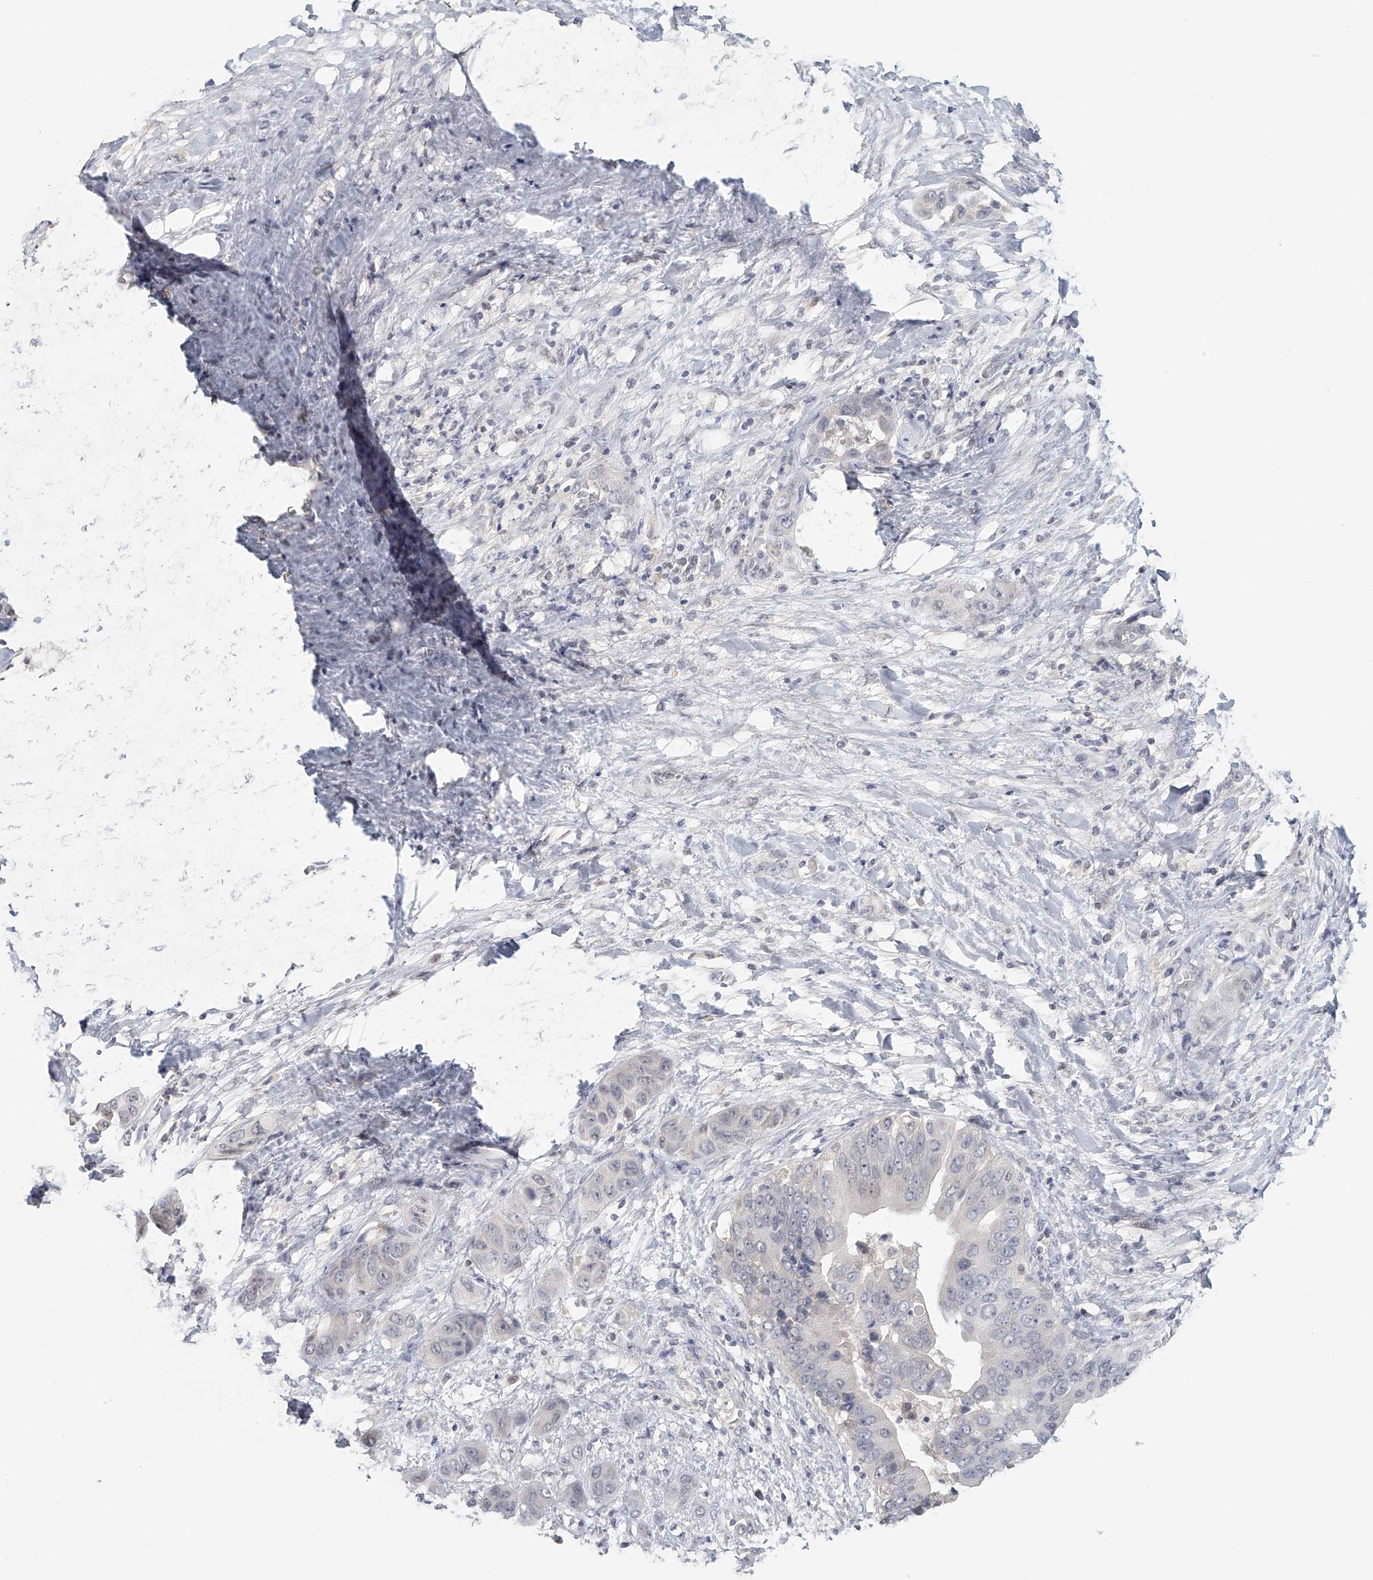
{"staining": {"intensity": "negative", "quantity": "none", "location": "none"}, "tissue": "liver cancer", "cell_type": "Tumor cells", "image_type": "cancer", "snomed": [{"axis": "morphology", "description": "Cholangiocarcinoma"}, {"axis": "topography", "description": "Liver"}], "caption": "Tumor cells are negative for protein expression in human liver cancer (cholangiocarcinoma).", "gene": "DDX43", "patient": {"sex": "female", "age": 52}}